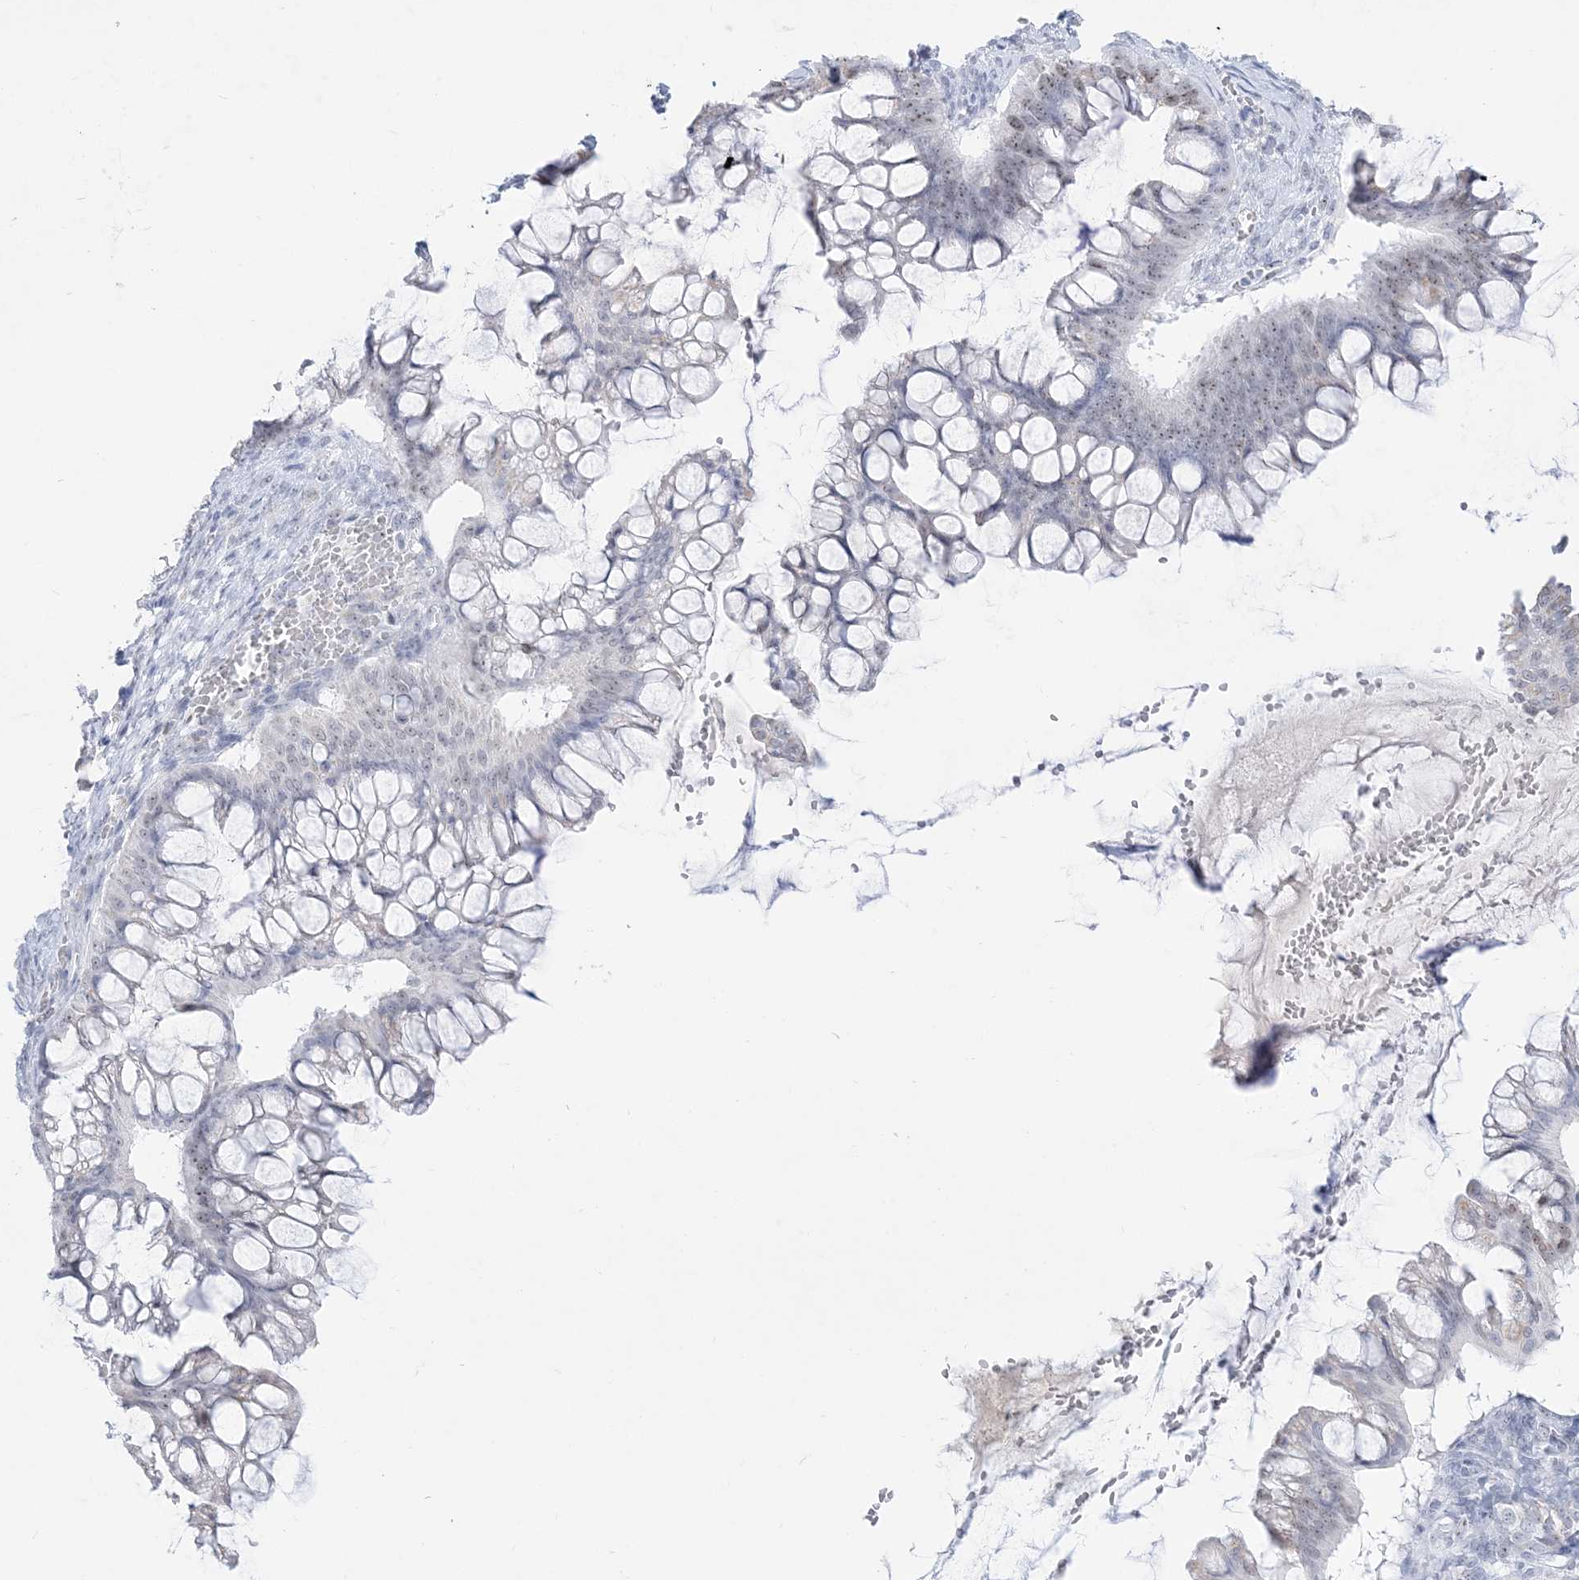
{"staining": {"intensity": "negative", "quantity": "none", "location": "none"}, "tissue": "ovarian cancer", "cell_type": "Tumor cells", "image_type": "cancer", "snomed": [{"axis": "morphology", "description": "Cystadenocarcinoma, mucinous, NOS"}, {"axis": "topography", "description": "Ovary"}], "caption": "DAB immunohistochemical staining of human ovarian mucinous cystadenocarcinoma demonstrates no significant positivity in tumor cells.", "gene": "DDX21", "patient": {"sex": "female", "age": 73}}